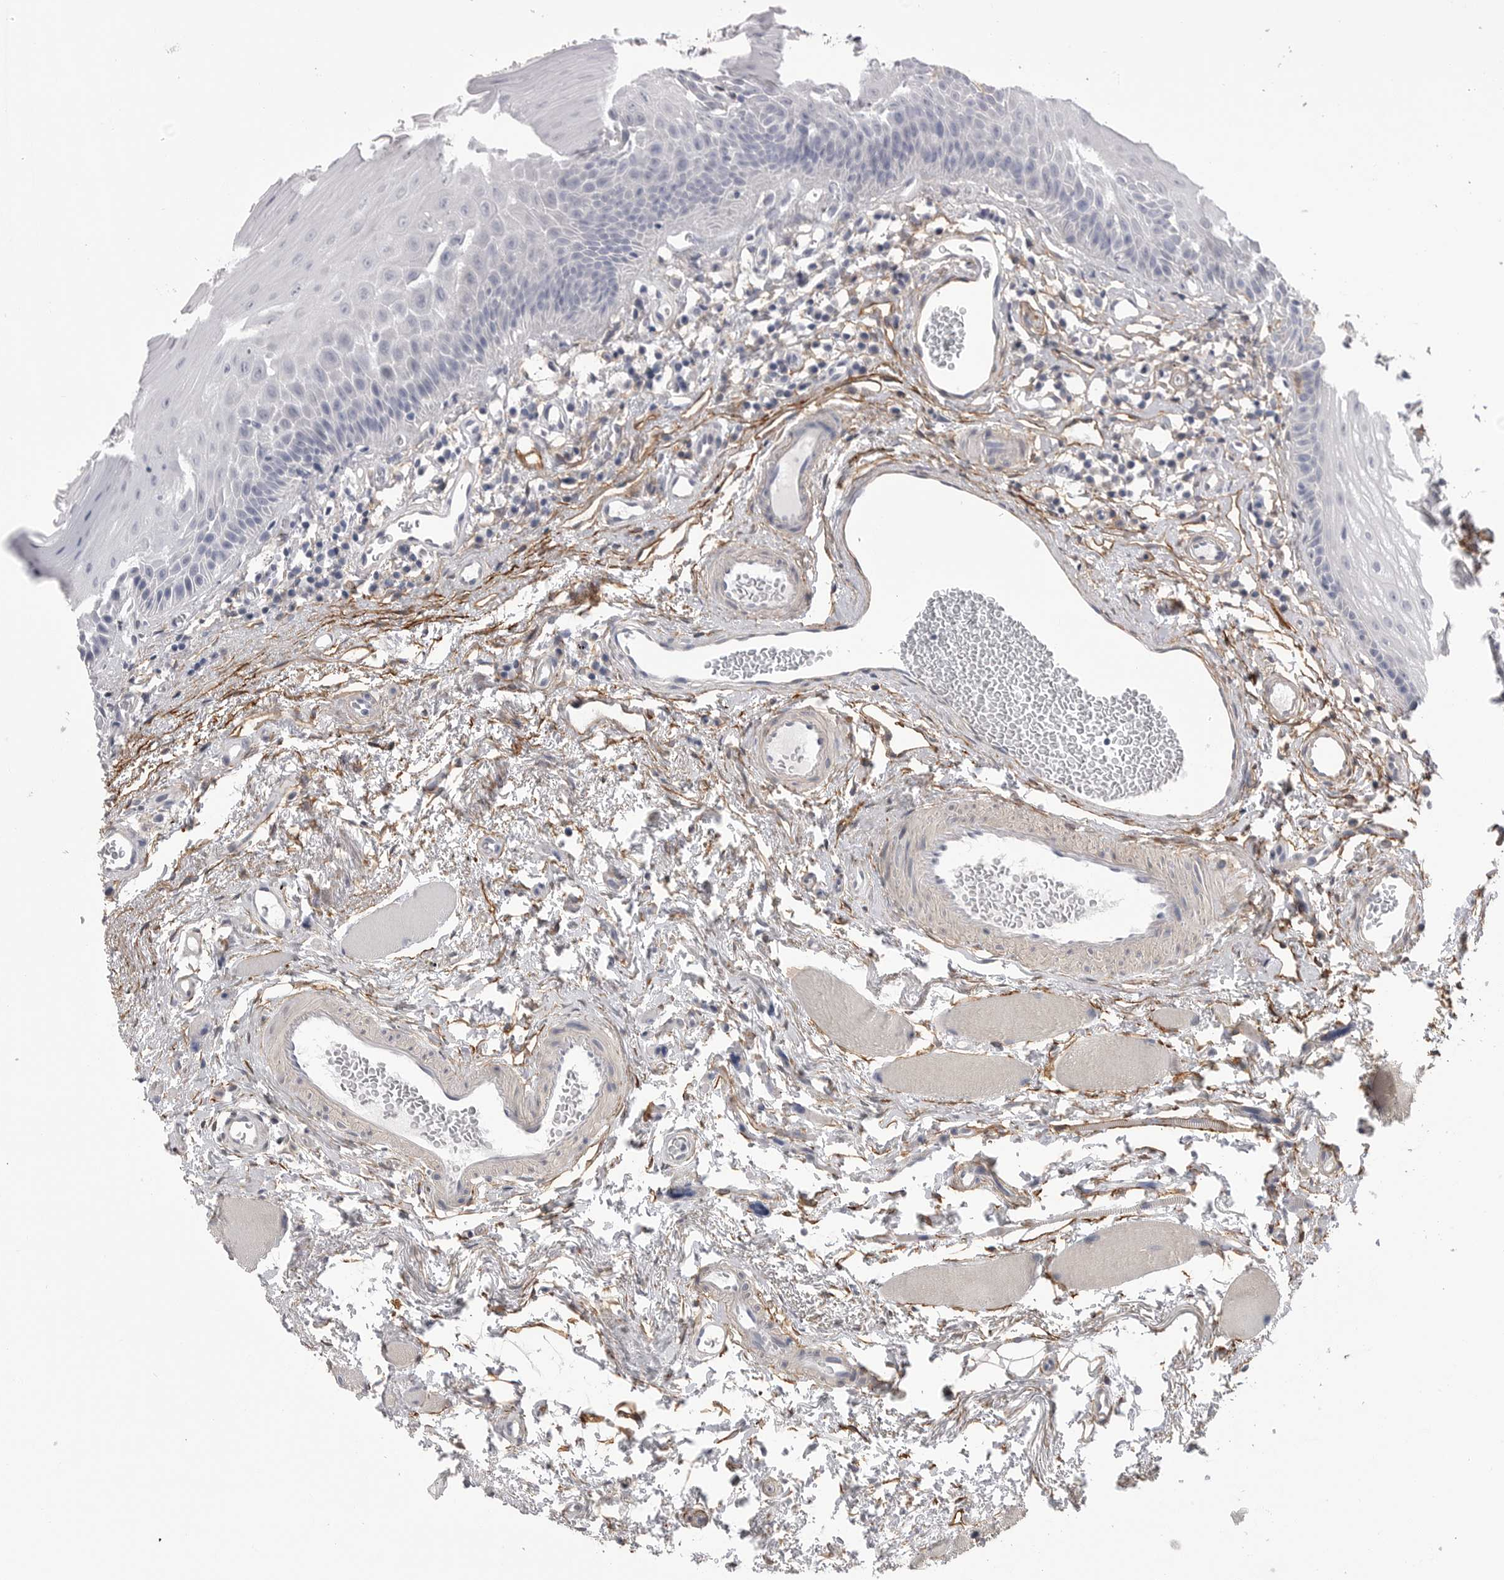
{"staining": {"intensity": "negative", "quantity": "none", "location": "none"}, "tissue": "oral mucosa", "cell_type": "Squamous epithelial cells", "image_type": "normal", "snomed": [{"axis": "morphology", "description": "Normal tissue, NOS"}, {"axis": "topography", "description": "Skeletal muscle"}, {"axis": "topography", "description": "Oral tissue"}, {"axis": "topography", "description": "Peripheral nerve tissue"}], "caption": "High magnification brightfield microscopy of benign oral mucosa stained with DAB (brown) and counterstained with hematoxylin (blue): squamous epithelial cells show no significant expression.", "gene": "AKAP12", "patient": {"sex": "female", "age": 84}}